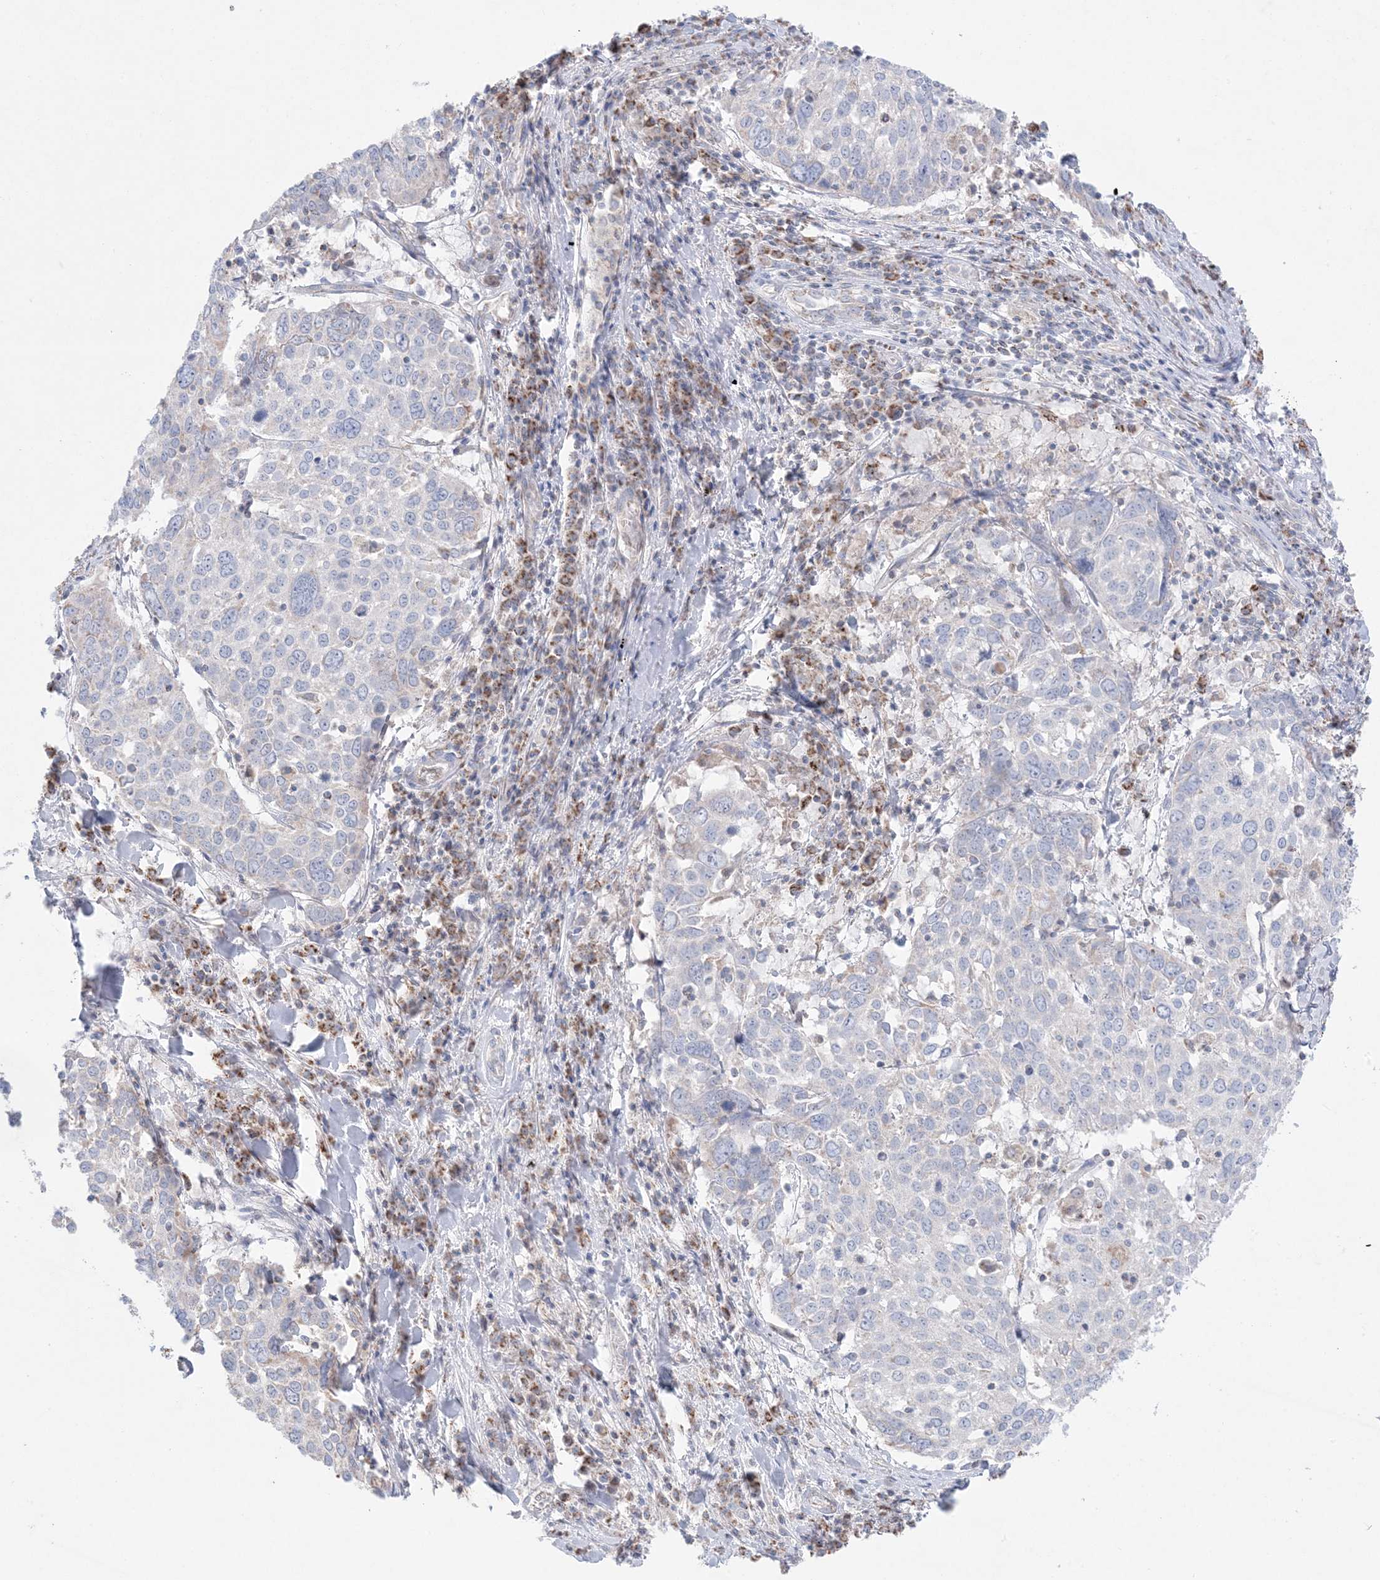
{"staining": {"intensity": "negative", "quantity": "none", "location": "none"}, "tissue": "lung cancer", "cell_type": "Tumor cells", "image_type": "cancer", "snomed": [{"axis": "morphology", "description": "Squamous cell carcinoma, NOS"}, {"axis": "topography", "description": "Lung"}], "caption": "Tumor cells show no significant expression in lung squamous cell carcinoma.", "gene": "KCTD6", "patient": {"sex": "male", "age": 65}}